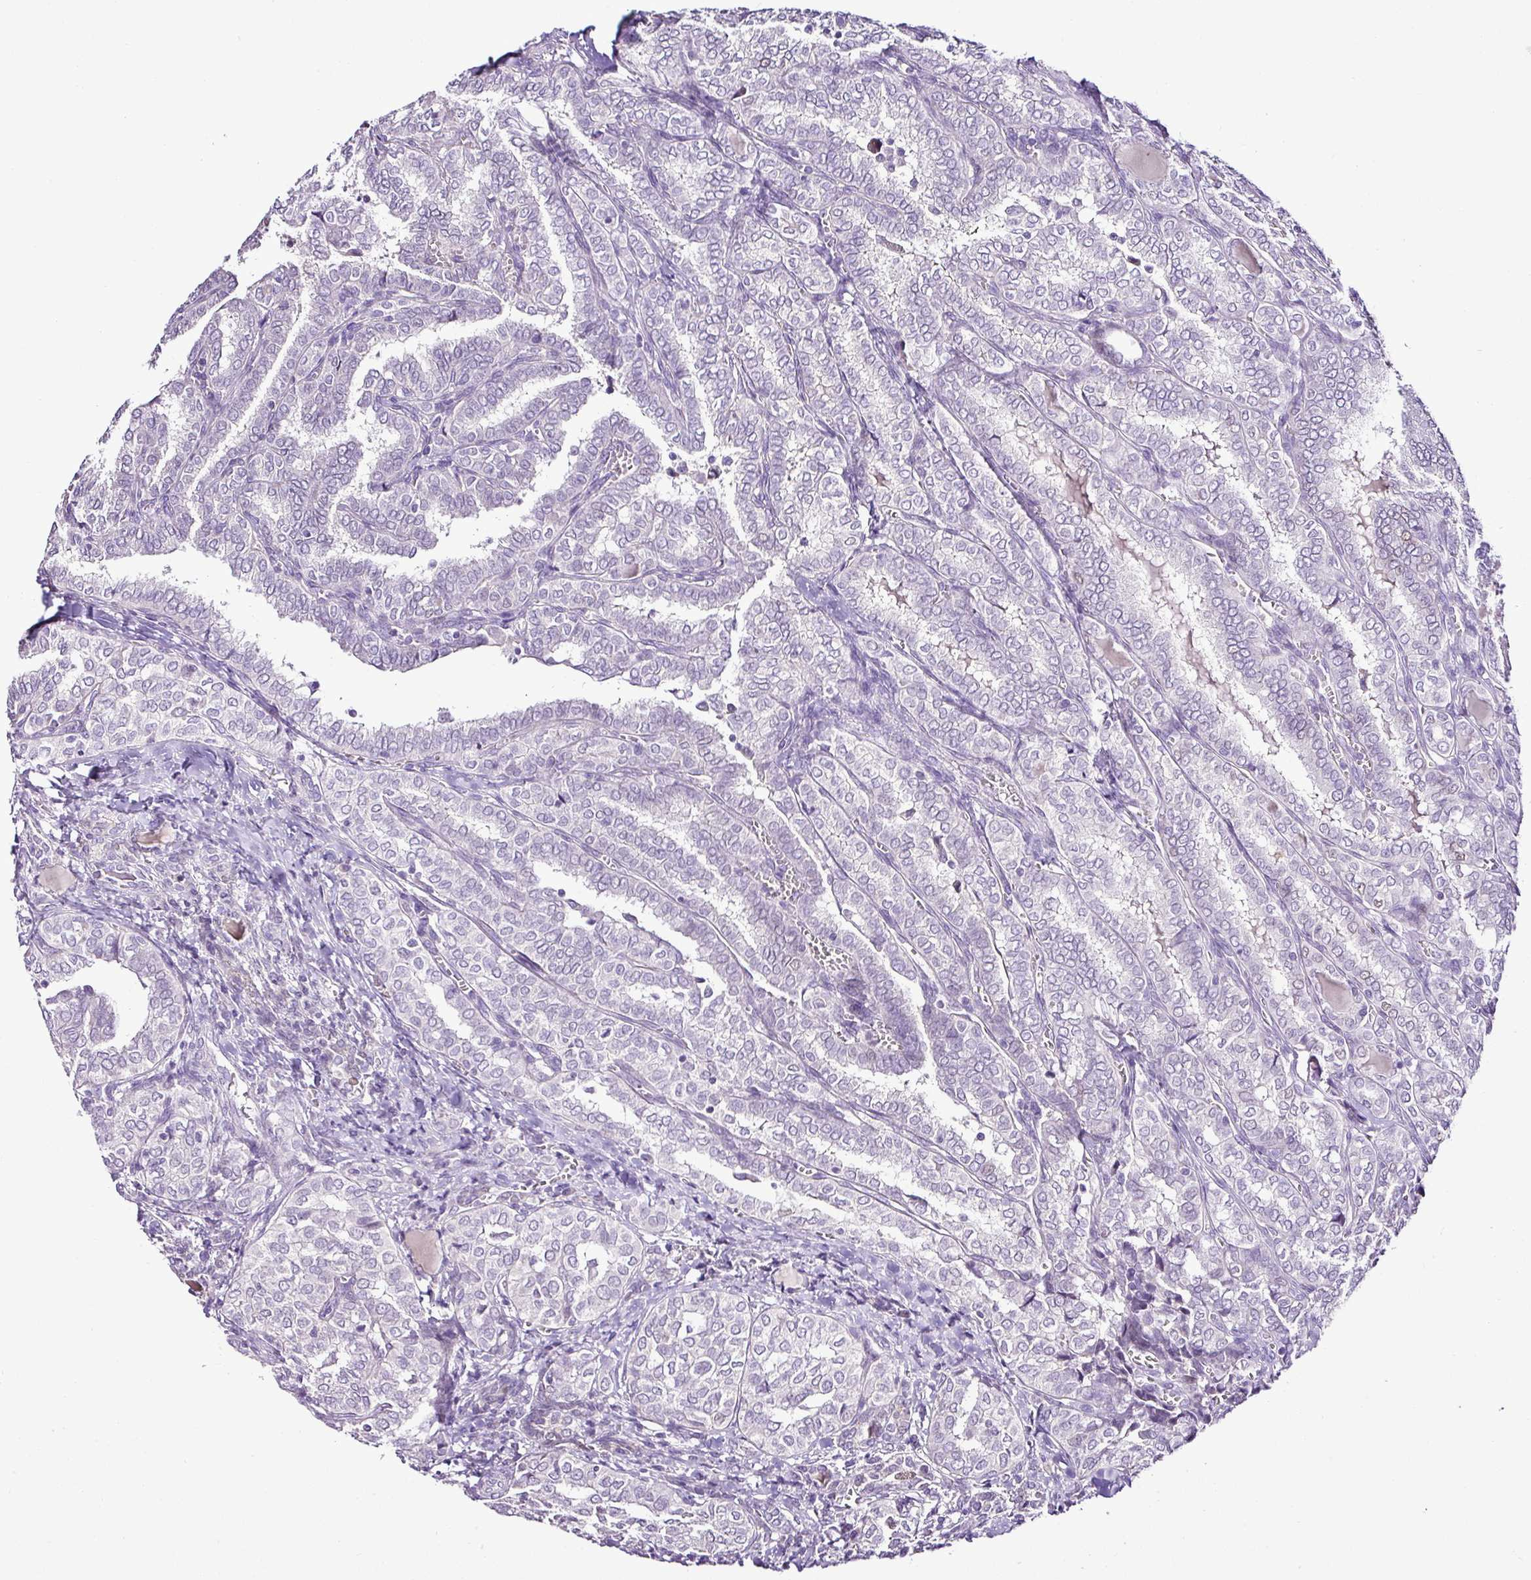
{"staining": {"intensity": "negative", "quantity": "none", "location": "none"}, "tissue": "thyroid cancer", "cell_type": "Tumor cells", "image_type": "cancer", "snomed": [{"axis": "morphology", "description": "Papillary adenocarcinoma, NOS"}, {"axis": "topography", "description": "Thyroid gland"}], "caption": "The immunohistochemistry micrograph has no significant staining in tumor cells of thyroid papillary adenocarcinoma tissue.", "gene": "ESR1", "patient": {"sex": "female", "age": 30}}